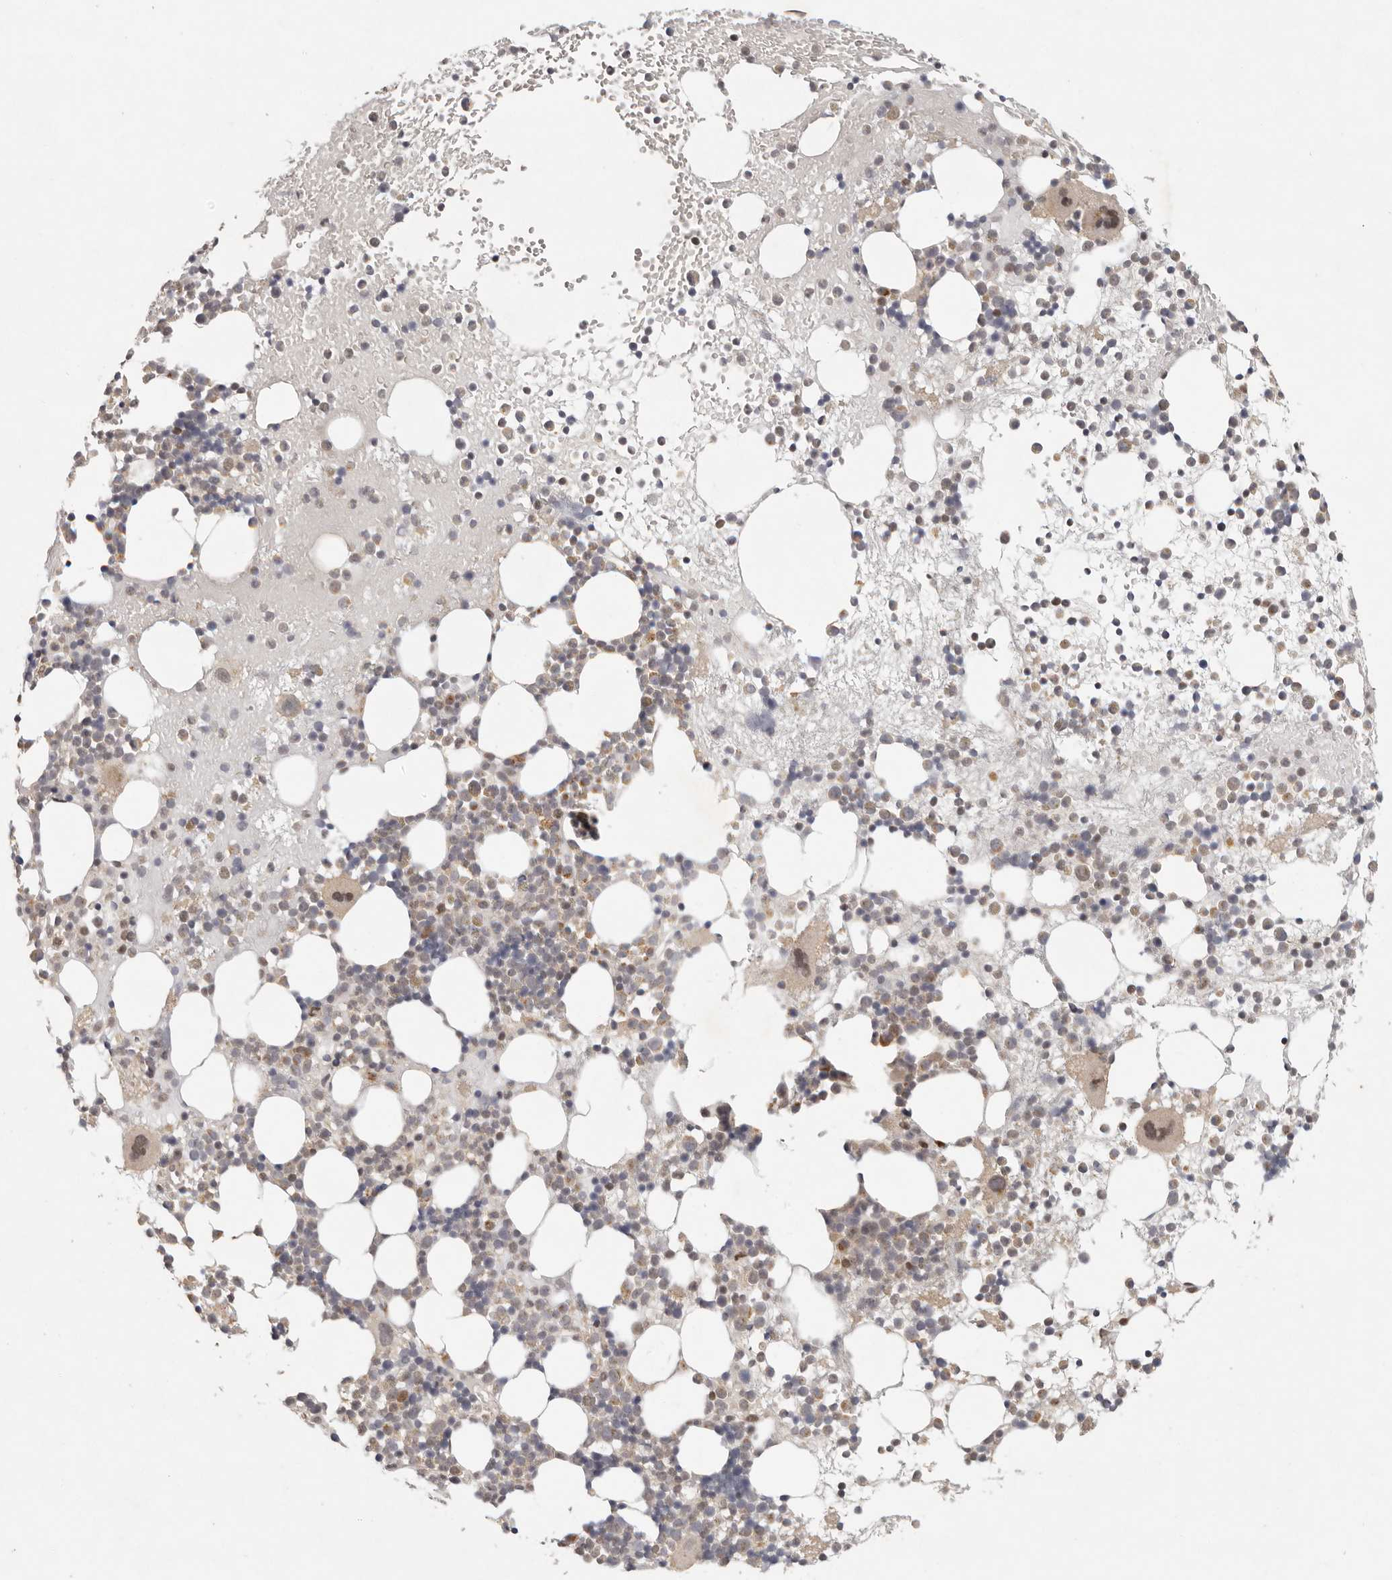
{"staining": {"intensity": "weak", "quantity": "25%-75%", "location": "cytoplasmic/membranous,nuclear"}, "tissue": "bone marrow", "cell_type": "Hematopoietic cells", "image_type": "normal", "snomed": [{"axis": "morphology", "description": "Normal tissue, NOS"}, {"axis": "topography", "description": "Bone marrow"}], "caption": "Immunohistochemistry (IHC) image of benign bone marrow: bone marrow stained using IHC shows low levels of weak protein expression localized specifically in the cytoplasmic/membranous,nuclear of hematopoietic cells, appearing as a cytoplasmic/membranous,nuclear brown color.", "gene": "LRRC75A", "patient": {"sex": "female", "age": 57}}